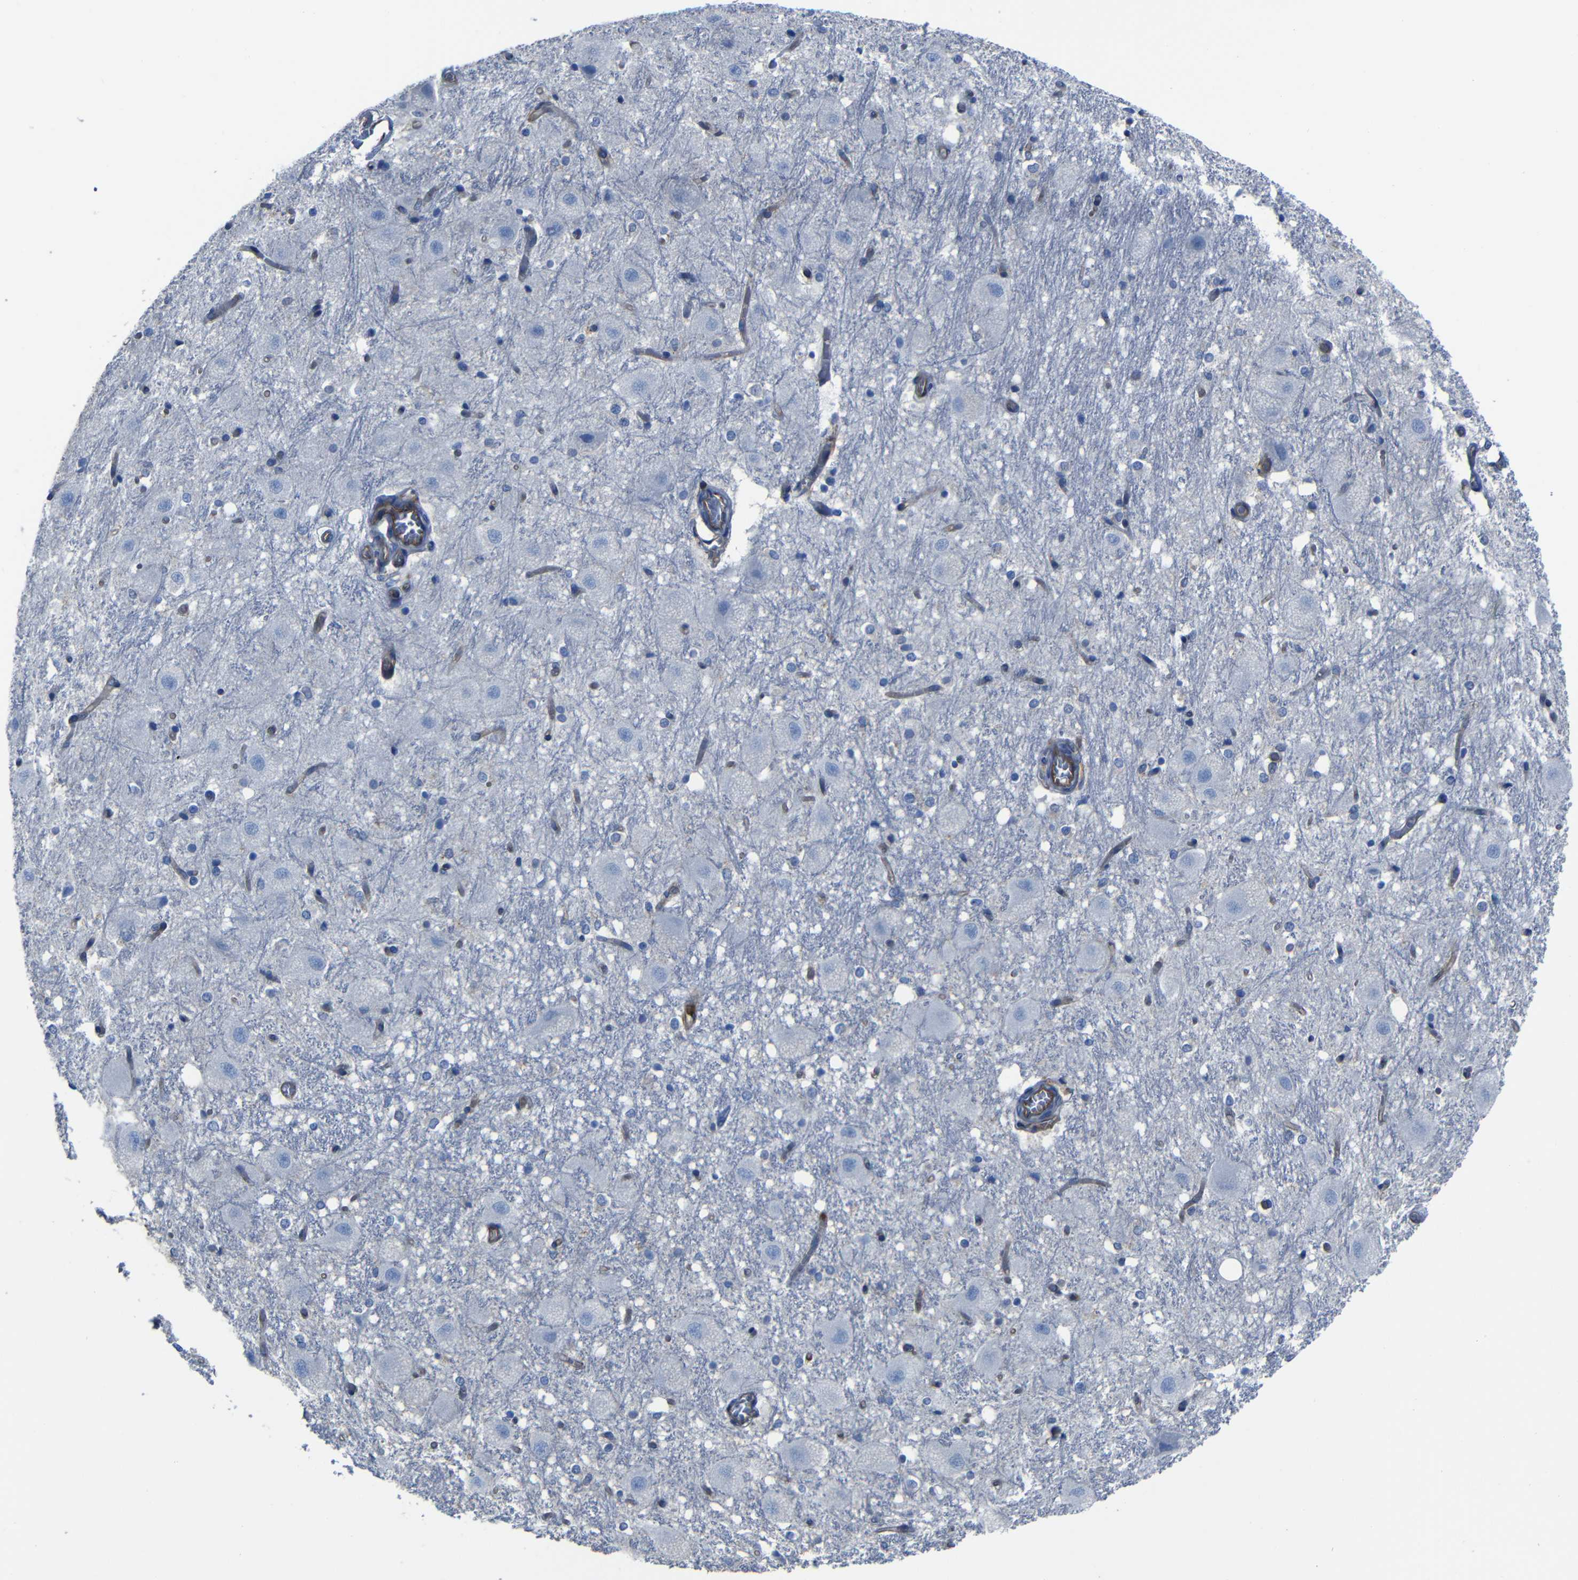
{"staining": {"intensity": "negative", "quantity": "none", "location": "none"}, "tissue": "hippocampus", "cell_type": "Glial cells", "image_type": "normal", "snomed": [{"axis": "morphology", "description": "Normal tissue, NOS"}, {"axis": "topography", "description": "Hippocampus"}], "caption": "Immunohistochemistry (IHC) histopathology image of benign hippocampus stained for a protein (brown), which reveals no positivity in glial cells. (Brightfield microscopy of DAB (3,3'-diaminobenzidine) immunohistochemistry (IHC) at high magnification).", "gene": "ARHGEF1", "patient": {"sex": "female", "age": 19}}